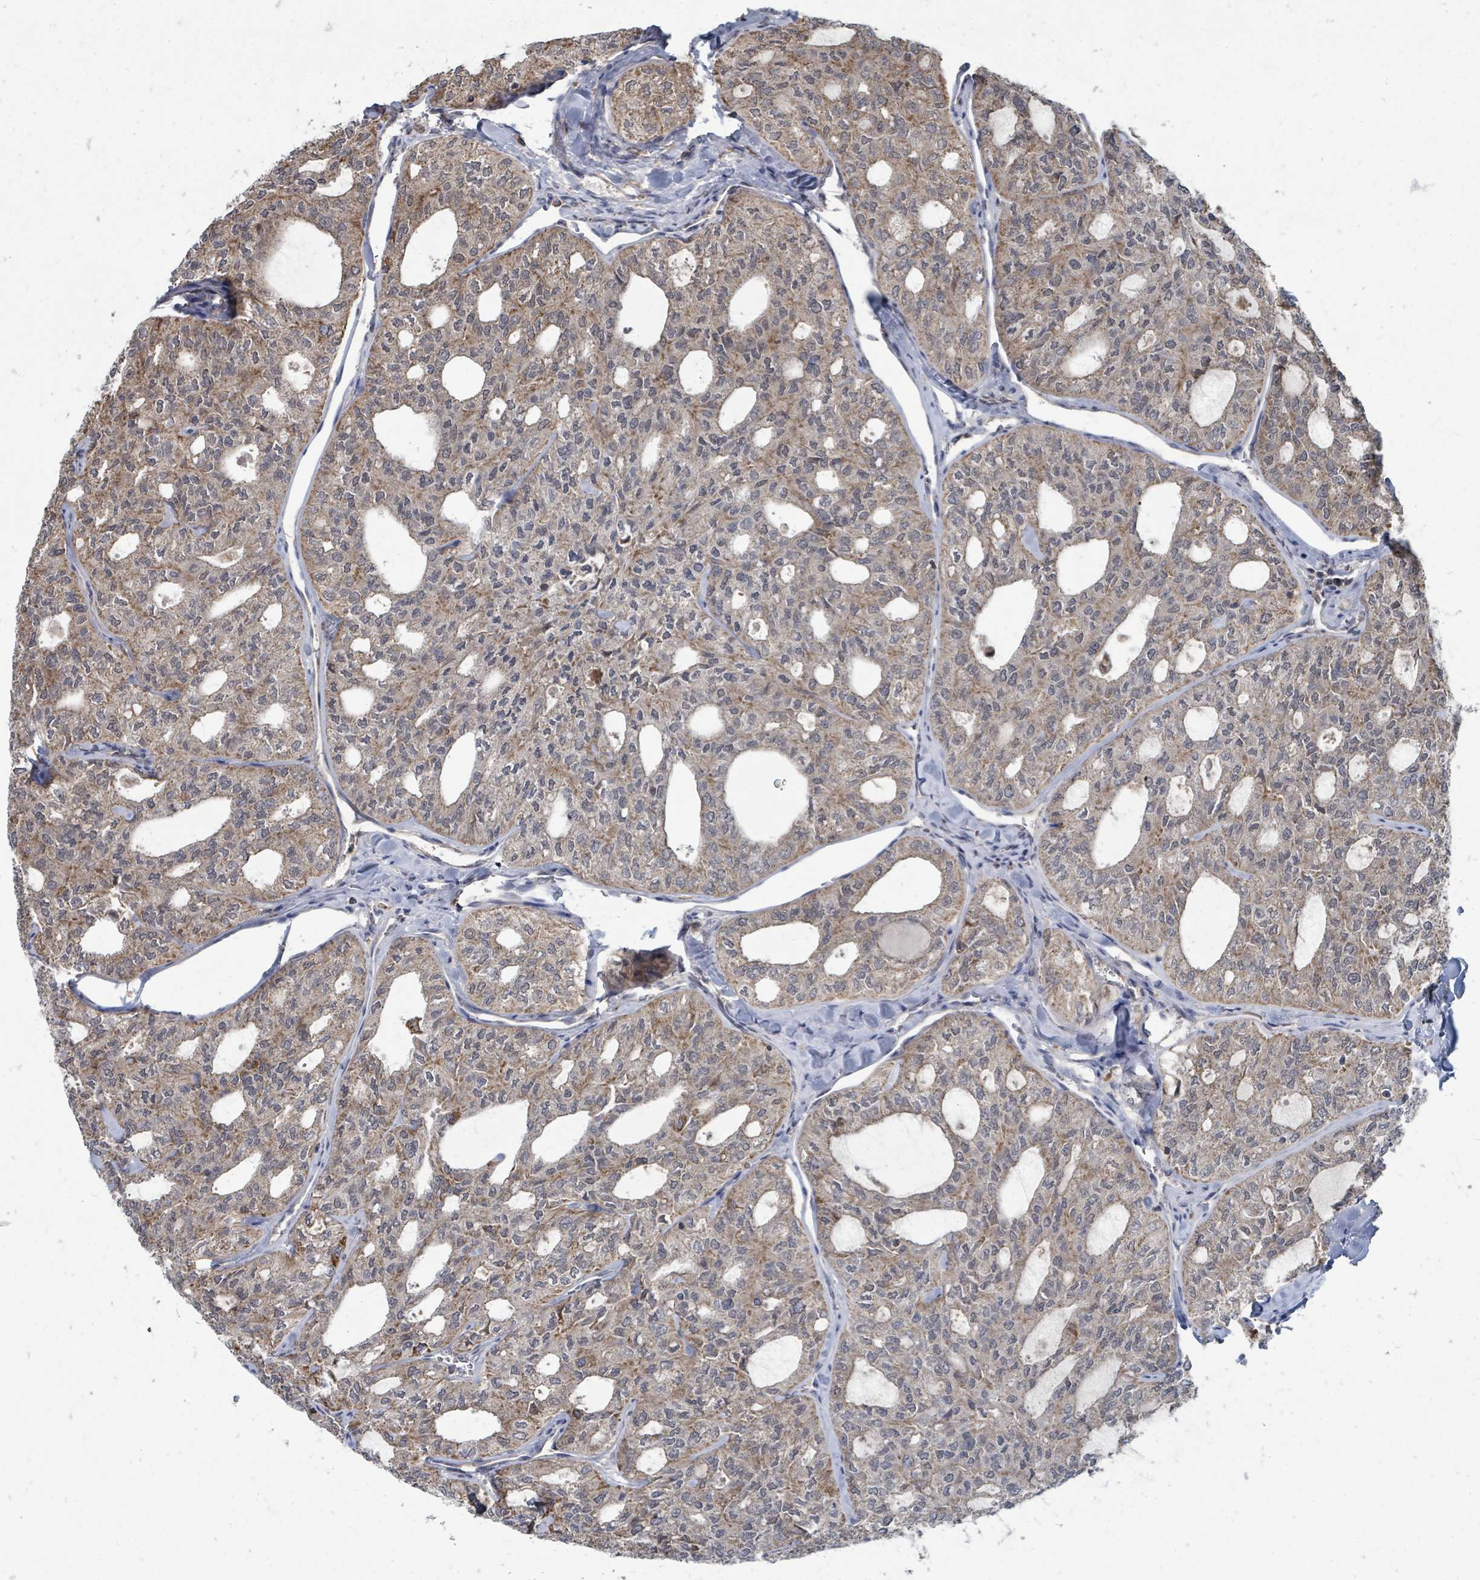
{"staining": {"intensity": "moderate", "quantity": "25%-75%", "location": "cytoplasmic/membranous"}, "tissue": "thyroid cancer", "cell_type": "Tumor cells", "image_type": "cancer", "snomed": [{"axis": "morphology", "description": "Follicular adenoma carcinoma, NOS"}, {"axis": "topography", "description": "Thyroid gland"}], "caption": "Immunohistochemical staining of thyroid follicular adenoma carcinoma displays medium levels of moderate cytoplasmic/membranous staining in about 25%-75% of tumor cells.", "gene": "MAGOHB", "patient": {"sex": "male", "age": 75}}